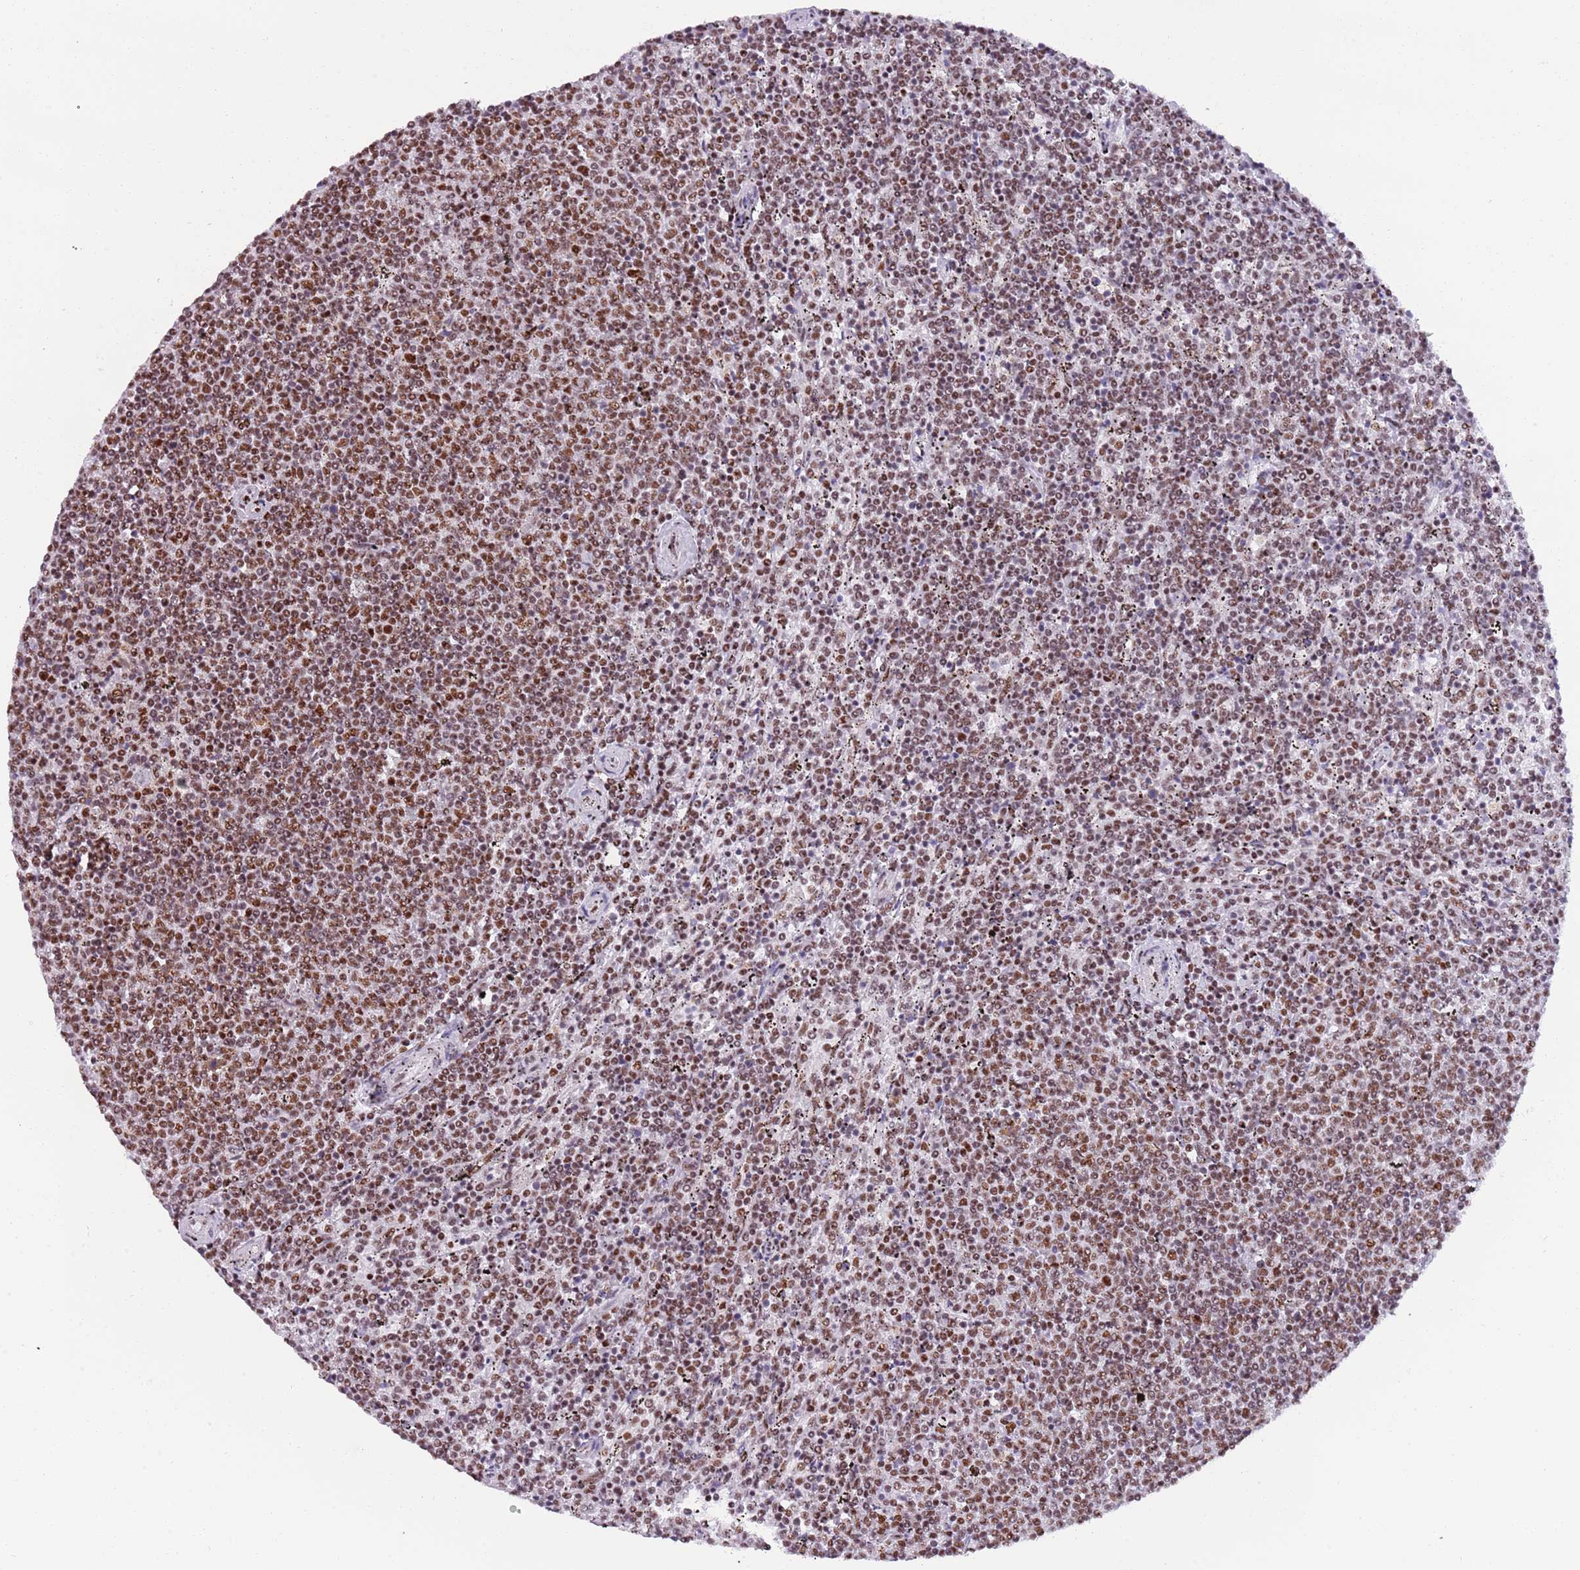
{"staining": {"intensity": "moderate", "quantity": ">75%", "location": "nuclear"}, "tissue": "lymphoma", "cell_type": "Tumor cells", "image_type": "cancer", "snomed": [{"axis": "morphology", "description": "Malignant lymphoma, non-Hodgkin's type, Low grade"}, {"axis": "topography", "description": "Spleen"}], "caption": "Human low-grade malignant lymphoma, non-Hodgkin's type stained for a protein (brown) reveals moderate nuclear positive positivity in approximately >75% of tumor cells.", "gene": "SF3A2", "patient": {"sex": "female", "age": 50}}